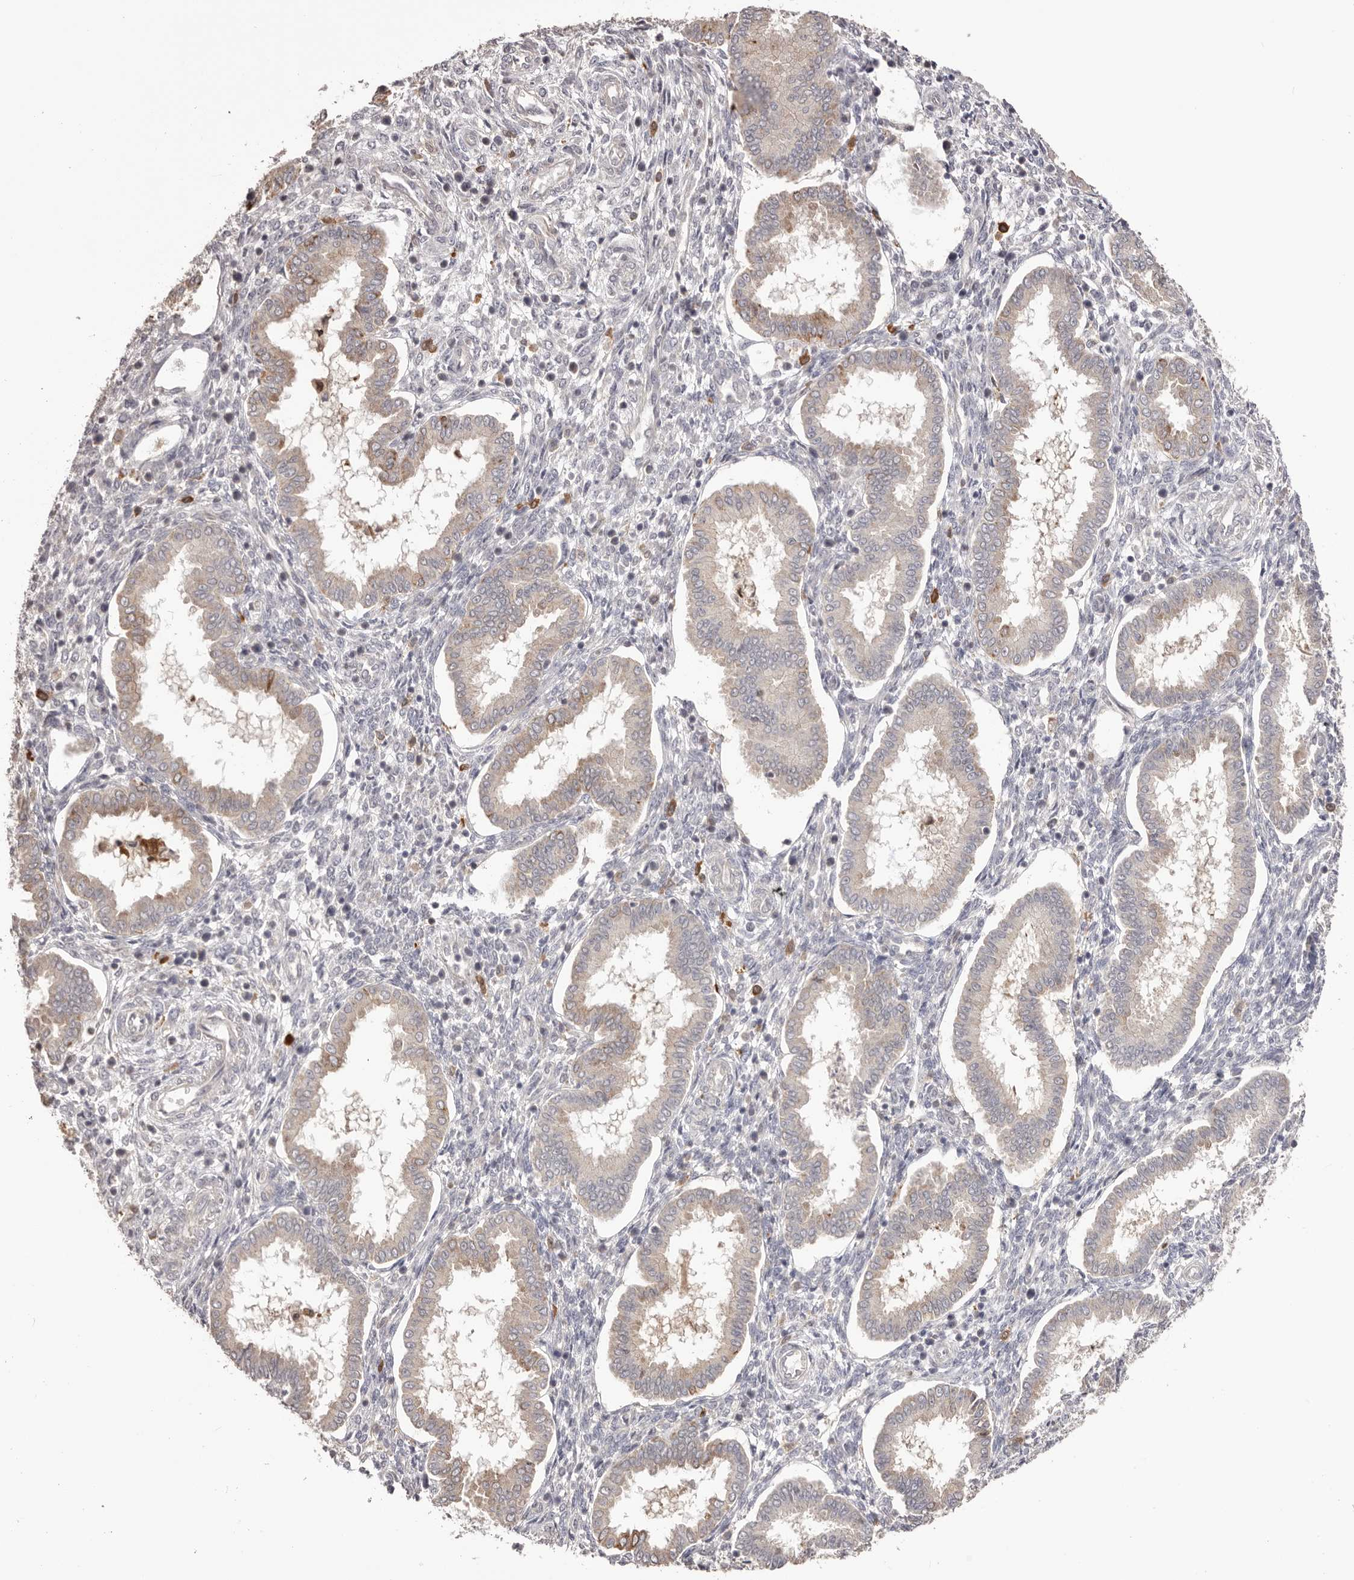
{"staining": {"intensity": "negative", "quantity": "none", "location": "none"}, "tissue": "endometrium", "cell_type": "Cells in endometrial stroma", "image_type": "normal", "snomed": [{"axis": "morphology", "description": "Normal tissue, NOS"}, {"axis": "topography", "description": "Endometrium"}], "caption": "Immunohistochemistry (IHC) of benign human endometrium shows no positivity in cells in endometrial stroma. Brightfield microscopy of IHC stained with DAB (3,3'-diaminobenzidine) (brown) and hematoxylin (blue), captured at high magnification.", "gene": "KCNJ8", "patient": {"sex": "female", "age": 24}}